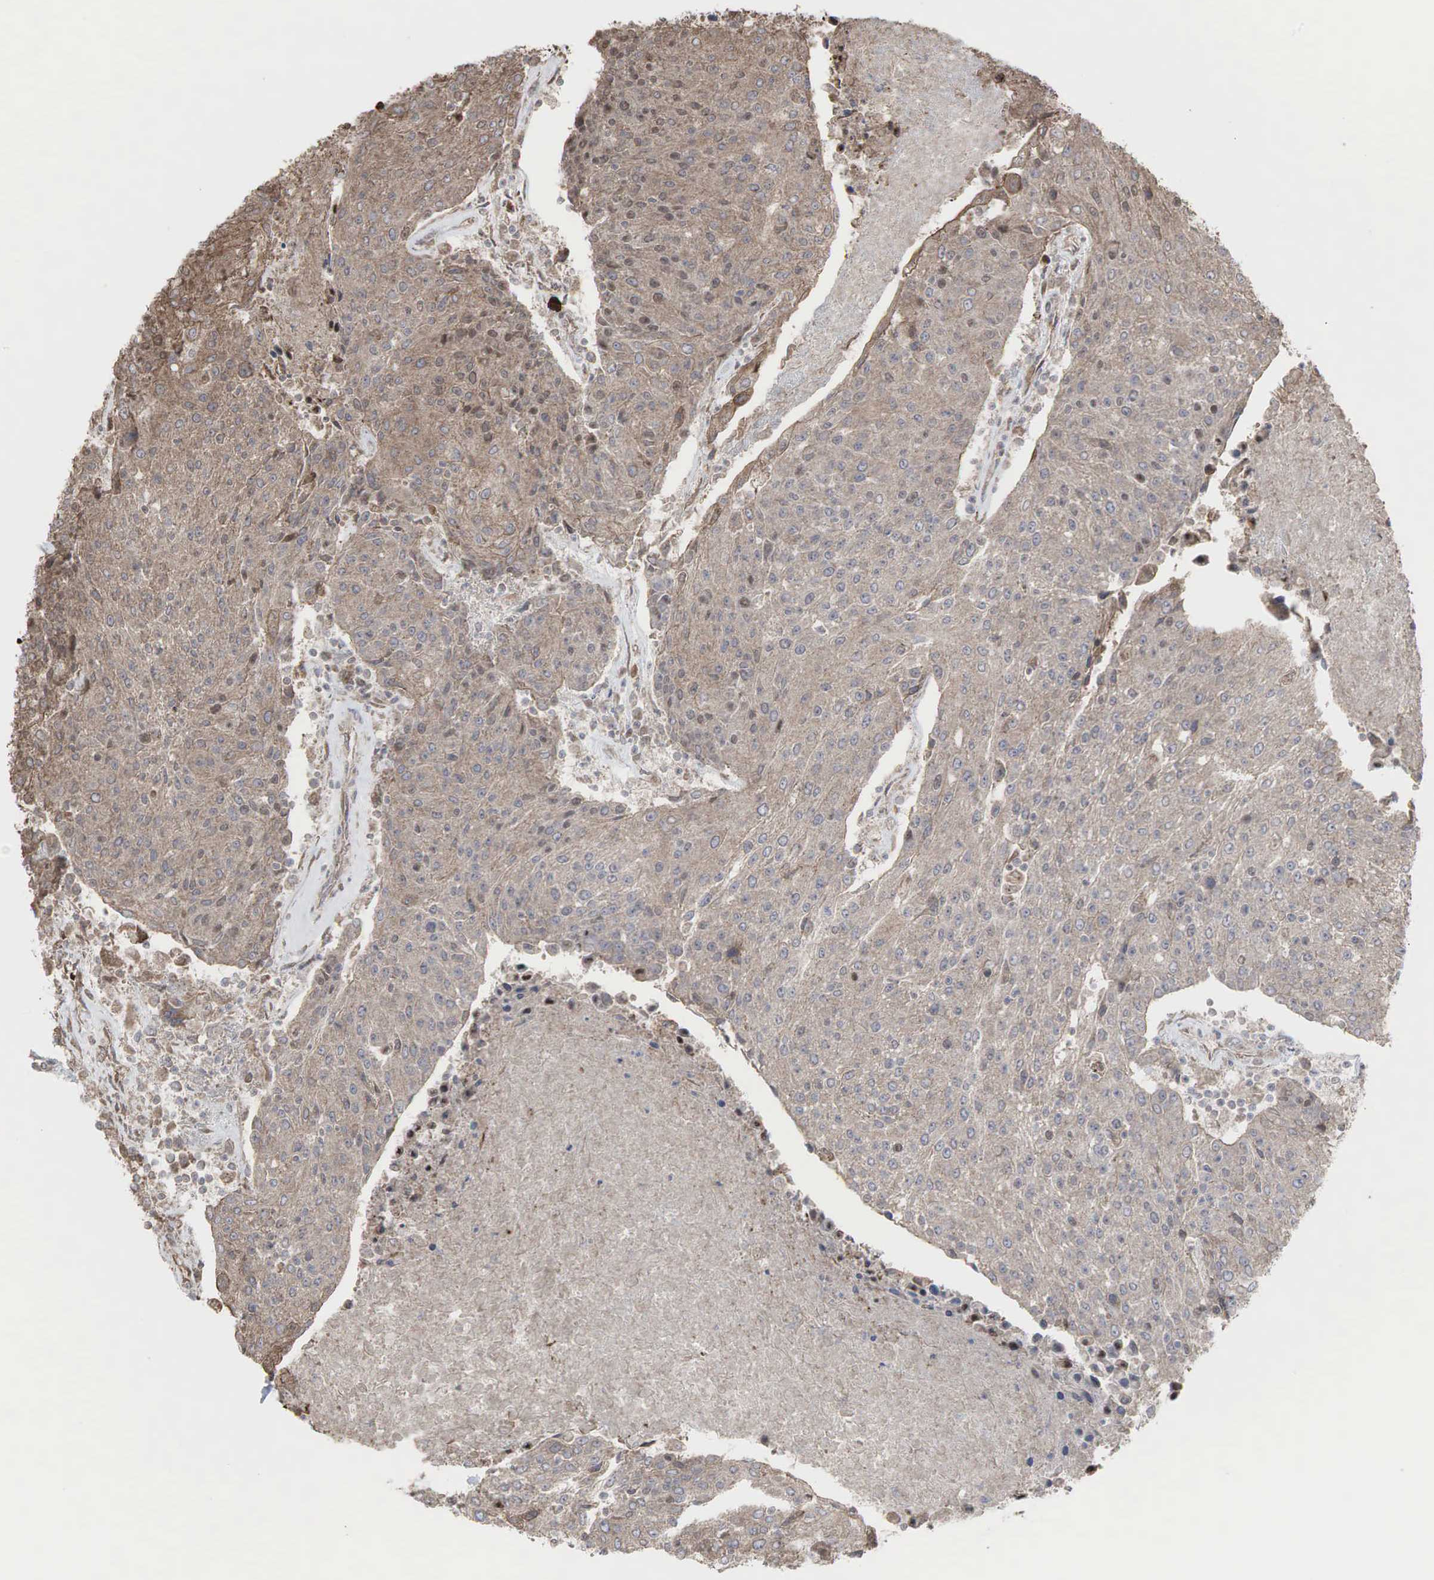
{"staining": {"intensity": "weak", "quantity": ">75%", "location": "cytoplasmic/membranous"}, "tissue": "urothelial cancer", "cell_type": "Tumor cells", "image_type": "cancer", "snomed": [{"axis": "morphology", "description": "Urothelial carcinoma, High grade"}, {"axis": "topography", "description": "Urinary bladder"}], "caption": "Immunohistochemical staining of human urothelial cancer shows weak cytoplasmic/membranous protein expression in about >75% of tumor cells.", "gene": "PABPC5", "patient": {"sex": "female", "age": 85}}